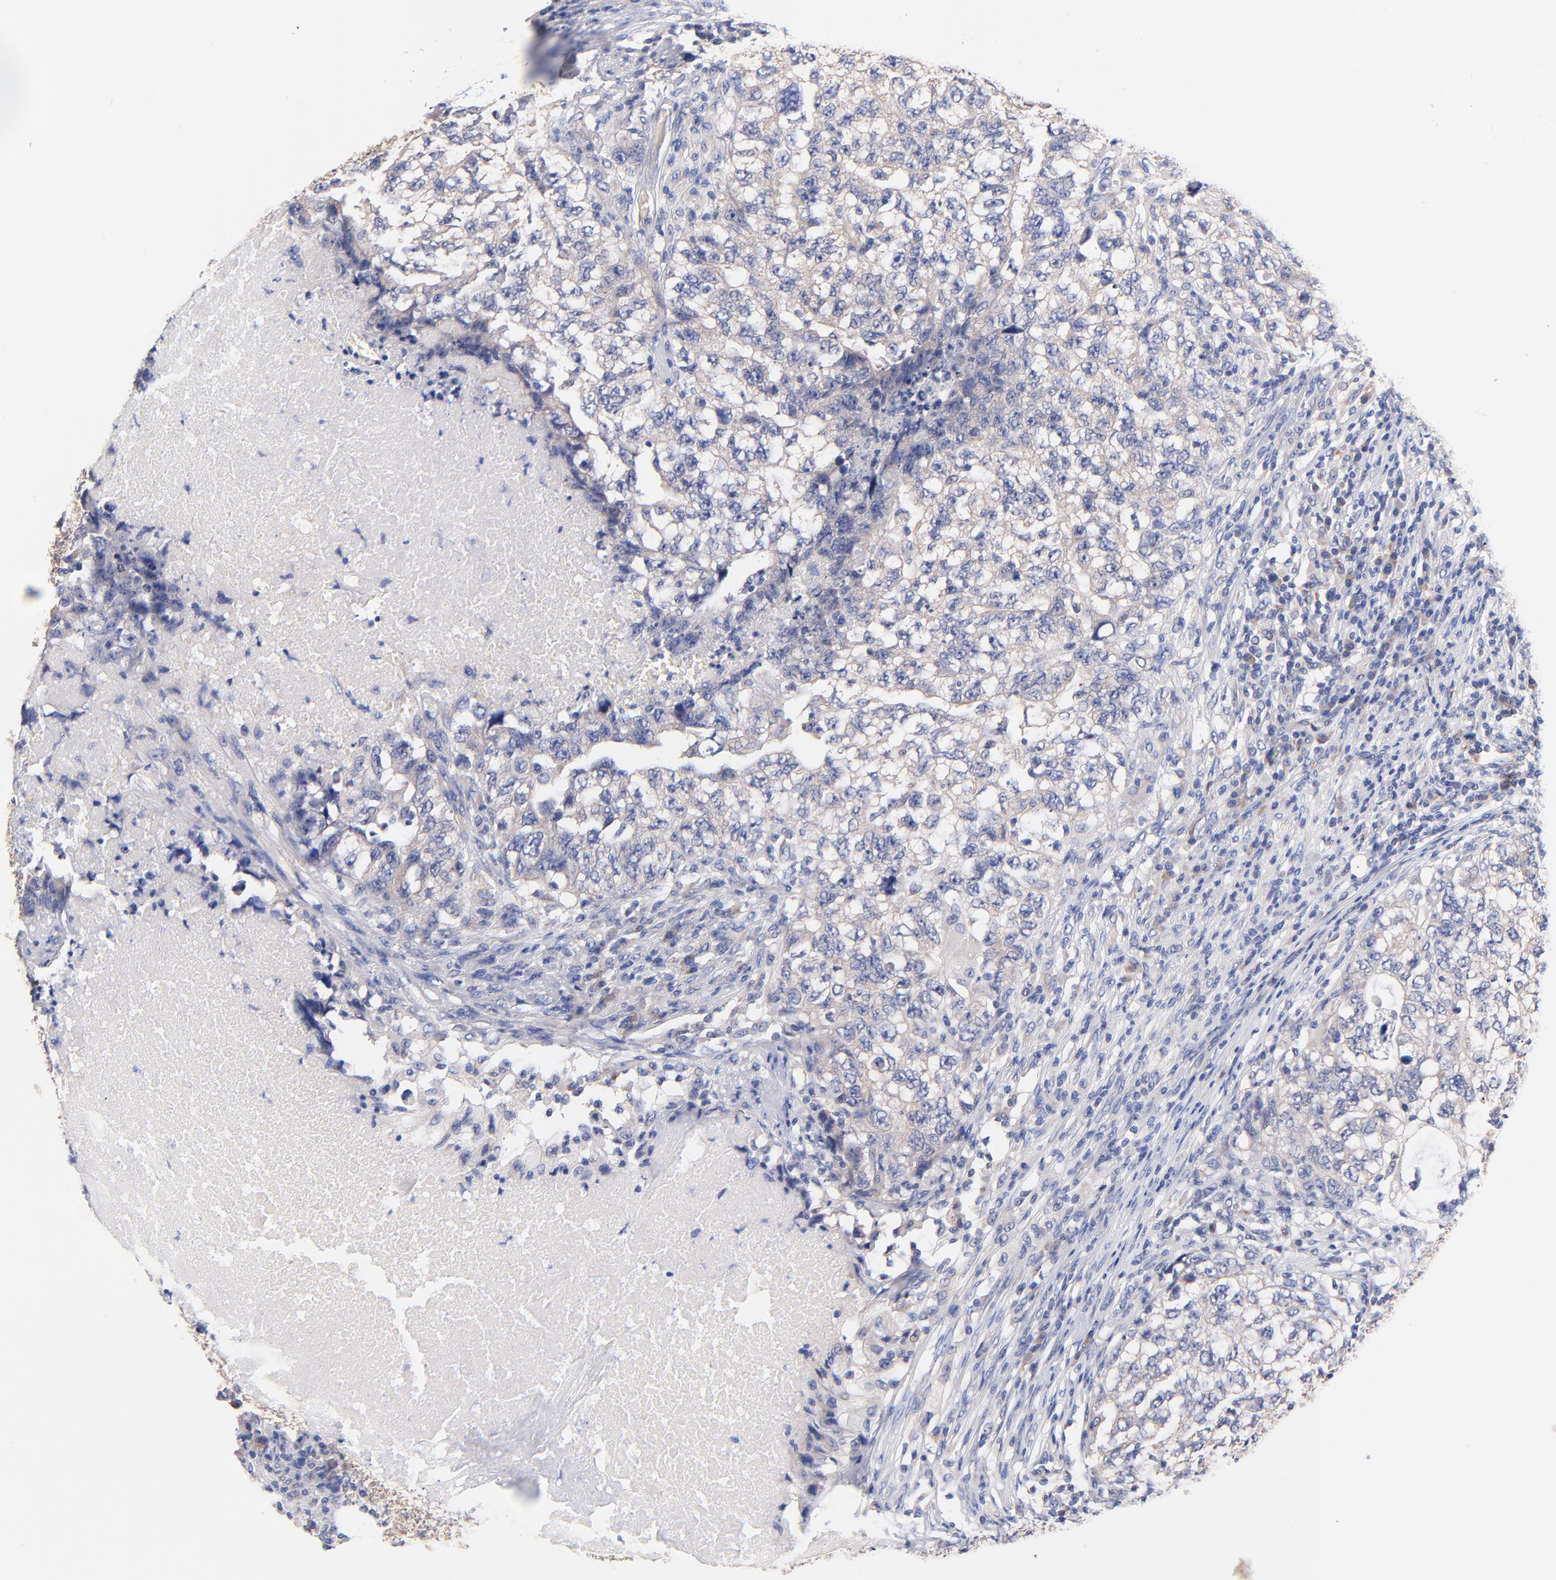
{"staining": {"intensity": "negative", "quantity": "none", "location": "none"}, "tissue": "testis cancer", "cell_type": "Tumor cells", "image_type": "cancer", "snomed": [{"axis": "morphology", "description": "Carcinoma, Embryonal, NOS"}, {"axis": "topography", "description": "Testis"}], "caption": "The histopathology image demonstrates no staining of tumor cells in testis cancer.", "gene": "TNFRSF13C", "patient": {"sex": "male", "age": 21}}